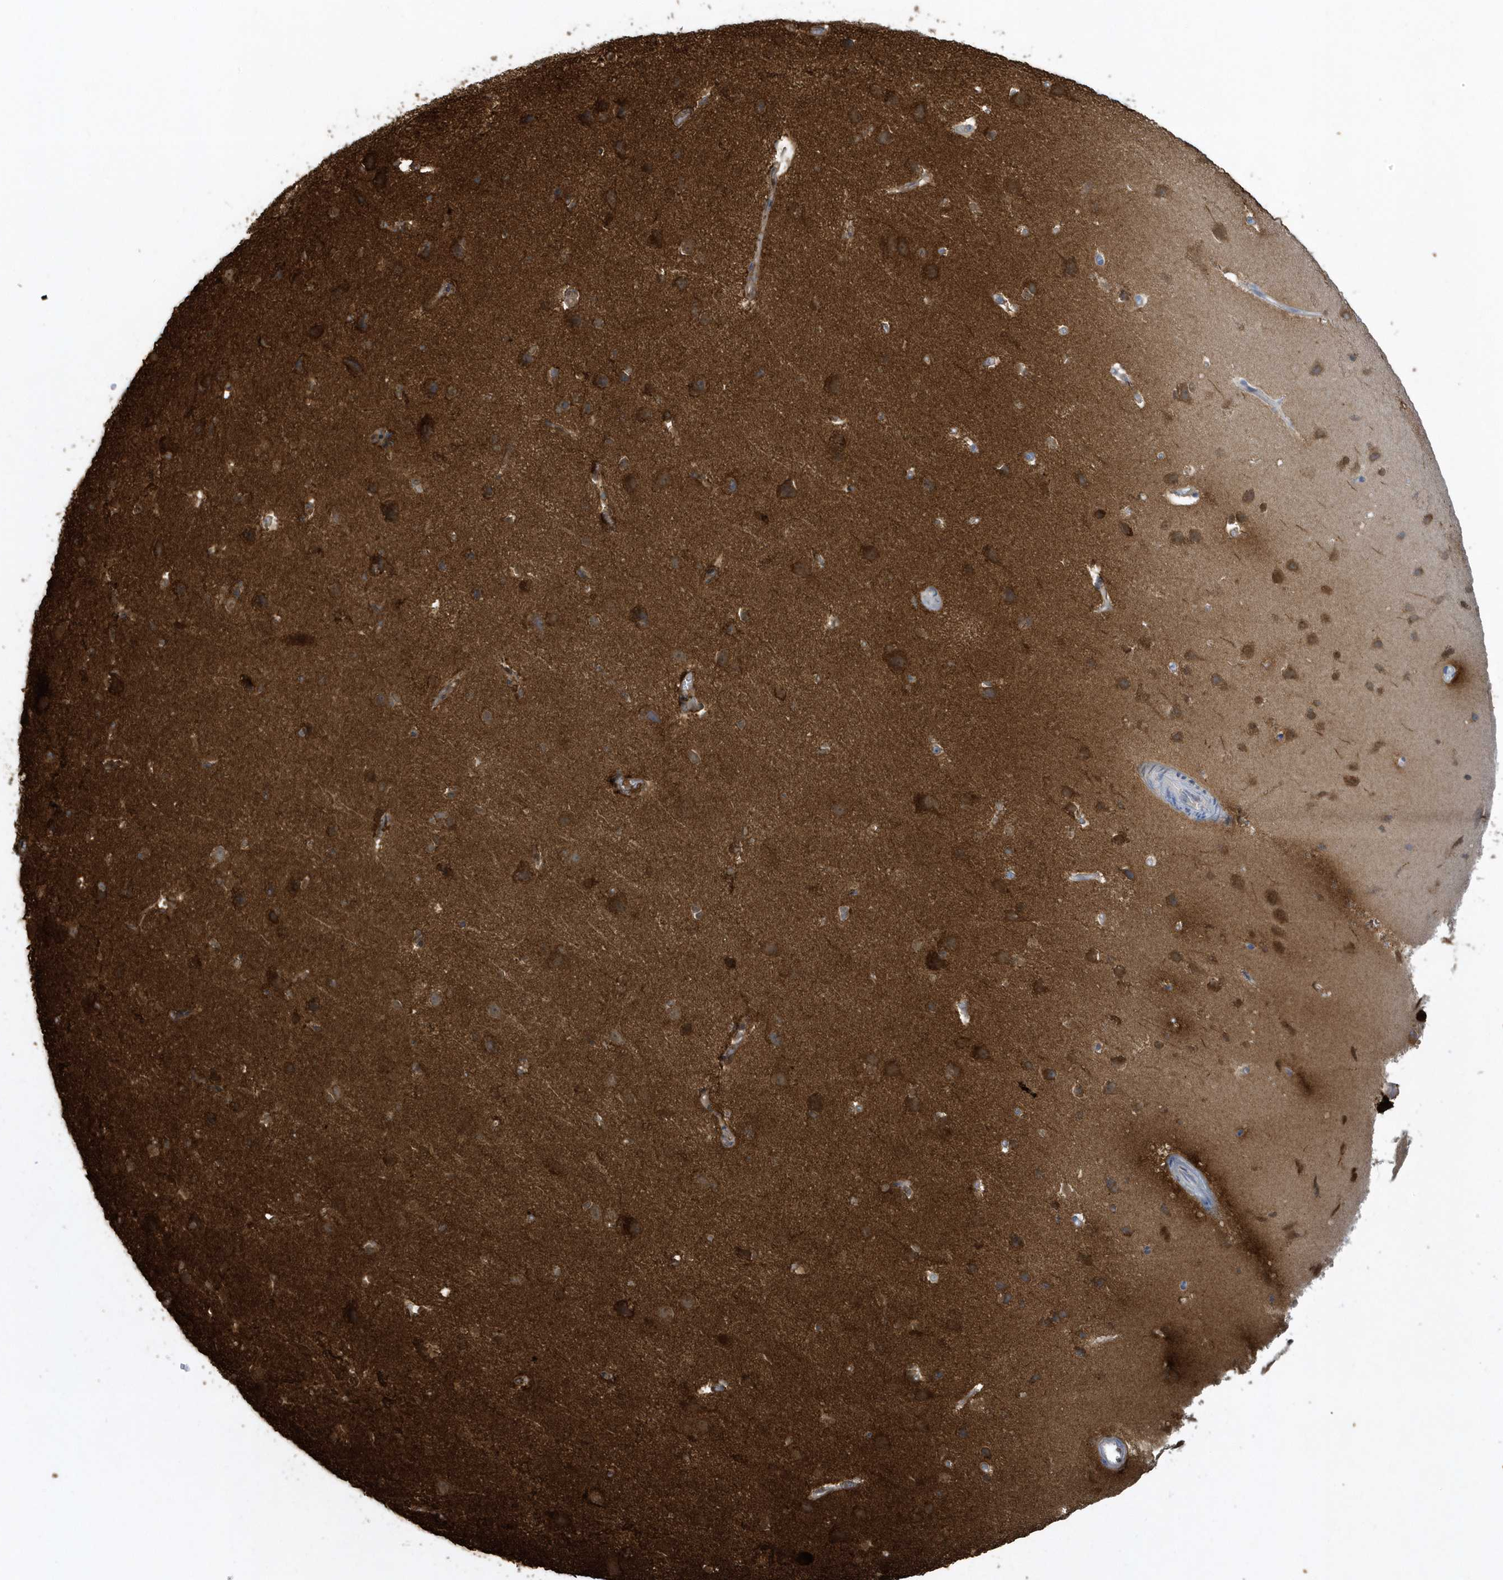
{"staining": {"intensity": "strong", "quantity": ">75%", "location": "cytoplasmic/membranous"}, "tissue": "cerebral cortex", "cell_type": "Endothelial cells", "image_type": "normal", "snomed": [{"axis": "morphology", "description": "Normal tissue, NOS"}, {"axis": "topography", "description": "Cerebral cortex"}], "caption": "A high-resolution micrograph shows IHC staining of normal cerebral cortex, which displays strong cytoplasmic/membranous expression in approximately >75% of endothelial cells.", "gene": "CLCN6", "patient": {"sex": "male", "age": 34}}